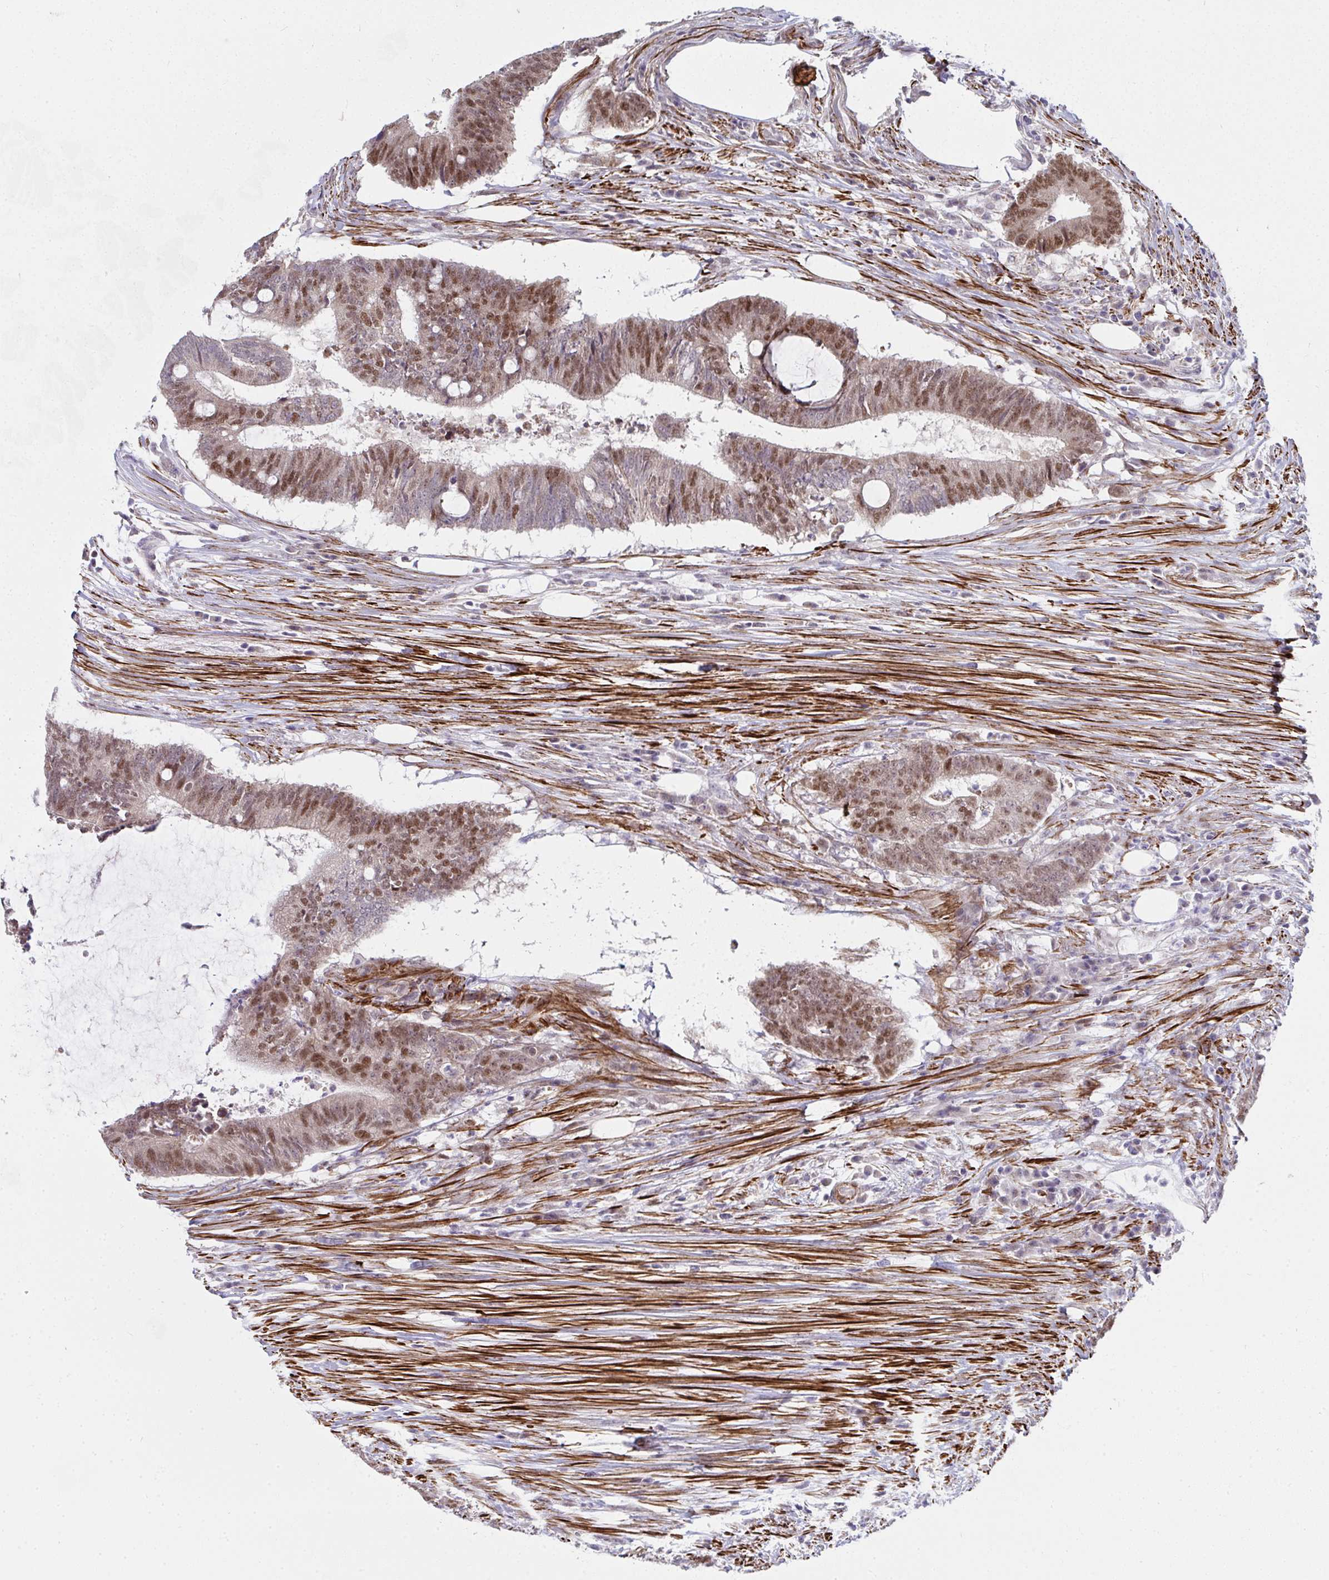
{"staining": {"intensity": "moderate", "quantity": ">75%", "location": "nuclear"}, "tissue": "colorectal cancer", "cell_type": "Tumor cells", "image_type": "cancer", "snomed": [{"axis": "morphology", "description": "Adenocarcinoma, NOS"}, {"axis": "topography", "description": "Colon"}], "caption": "A brown stain highlights moderate nuclear staining of a protein in colorectal cancer tumor cells.", "gene": "GINS2", "patient": {"sex": "female", "age": 43}}